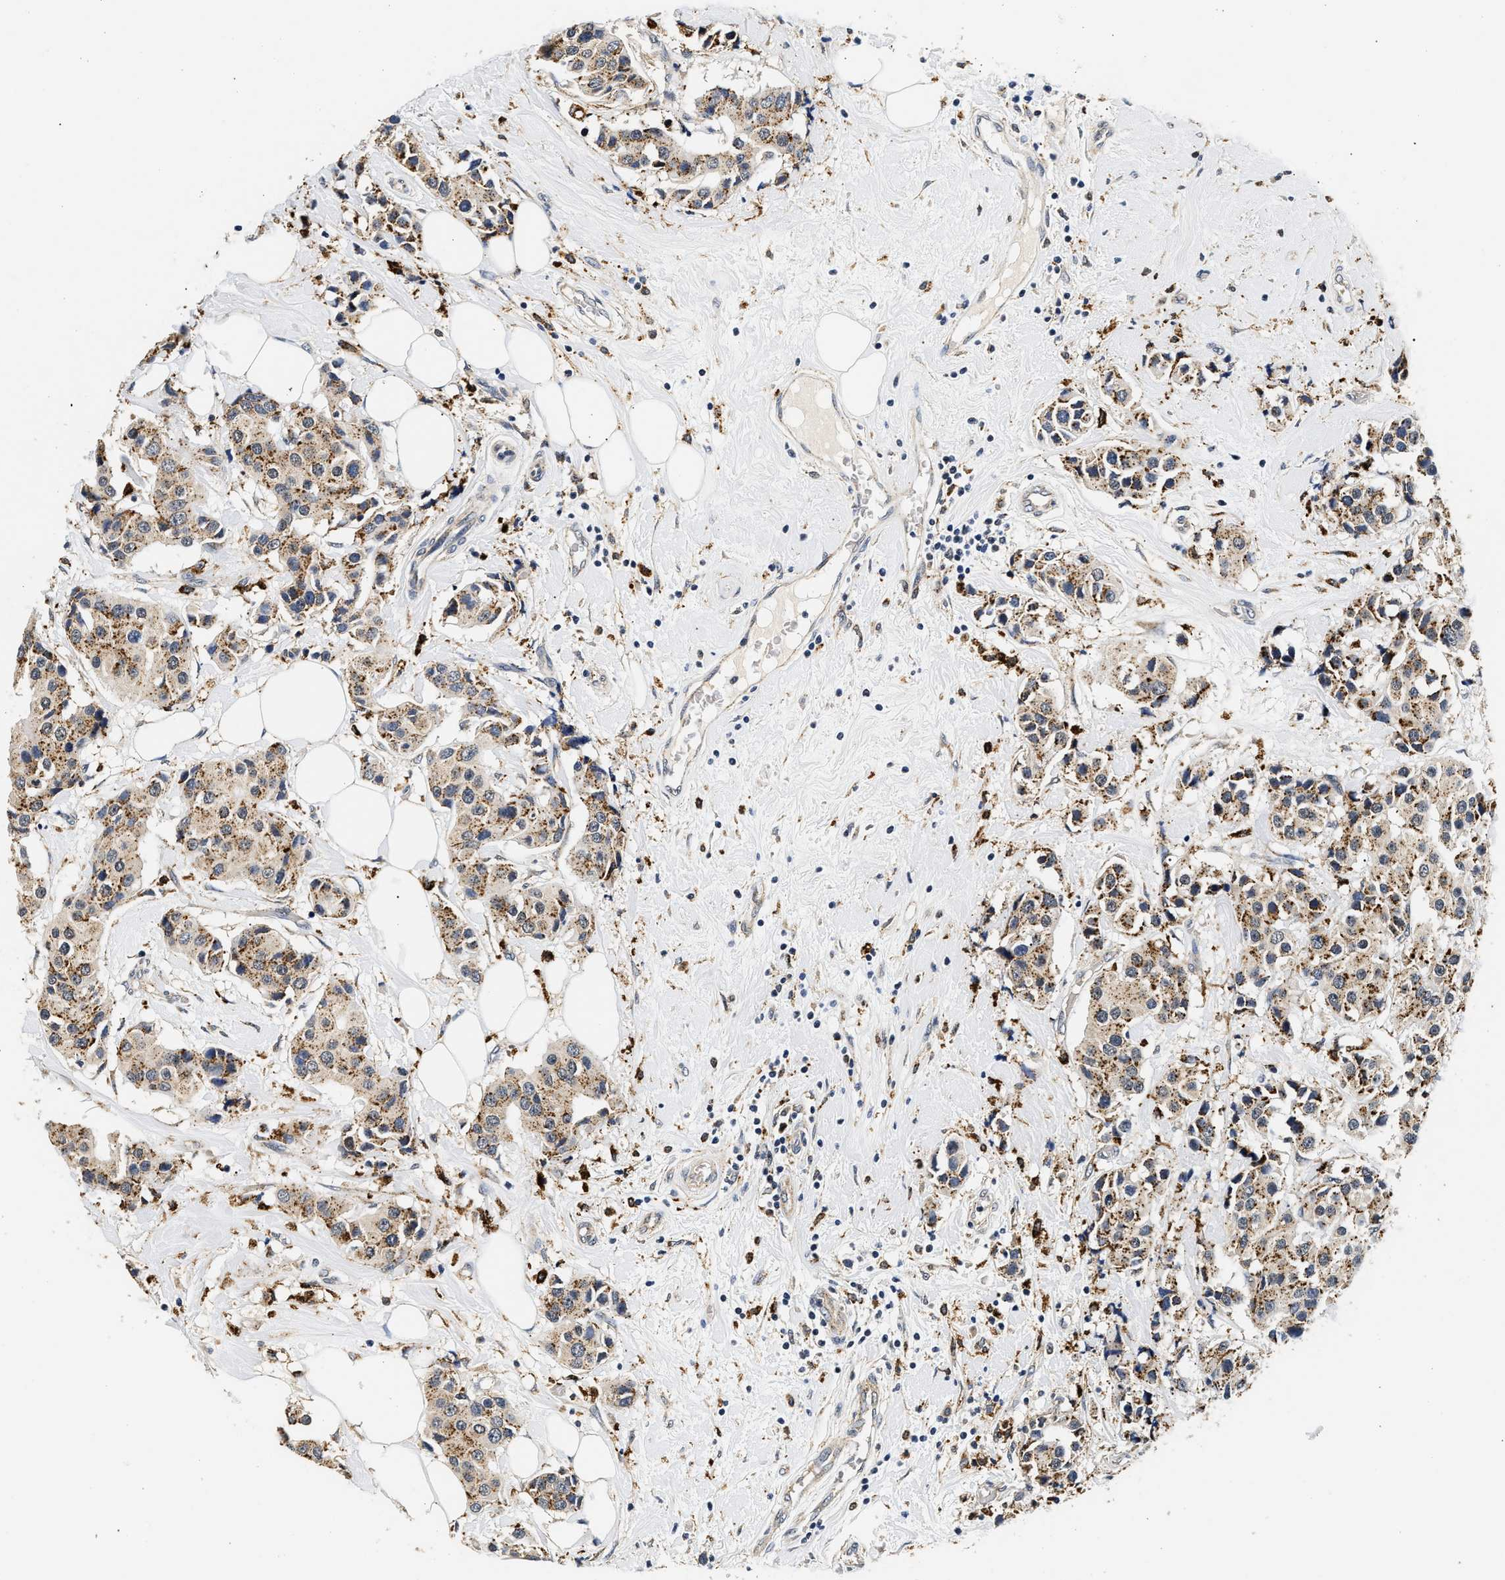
{"staining": {"intensity": "moderate", "quantity": ">75%", "location": "cytoplasmic/membranous"}, "tissue": "breast cancer", "cell_type": "Tumor cells", "image_type": "cancer", "snomed": [{"axis": "morphology", "description": "Normal tissue, NOS"}, {"axis": "morphology", "description": "Duct carcinoma"}, {"axis": "topography", "description": "Breast"}], "caption": "IHC (DAB (3,3'-diaminobenzidine)) staining of breast invasive ductal carcinoma displays moderate cytoplasmic/membranous protein positivity in approximately >75% of tumor cells.", "gene": "SMU1", "patient": {"sex": "female", "age": 39}}